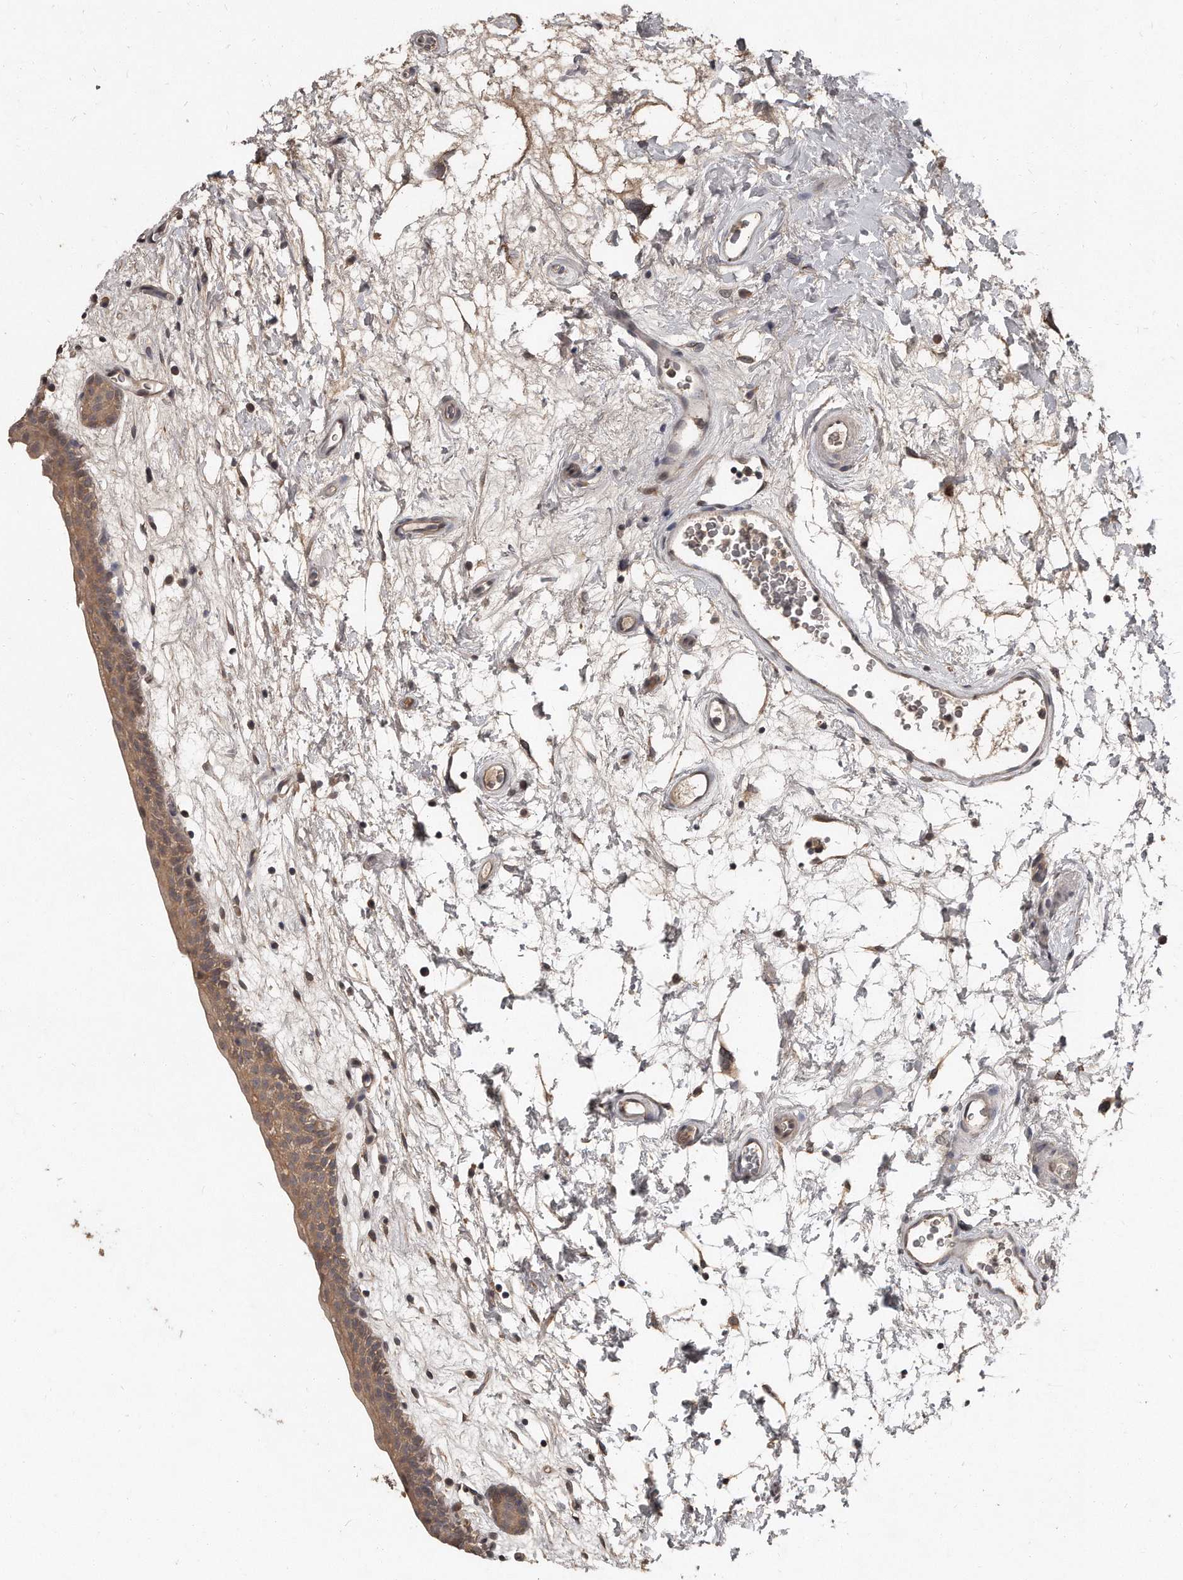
{"staining": {"intensity": "moderate", "quantity": ">75%", "location": "cytoplasmic/membranous"}, "tissue": "urinary bladder", "cell_type": "Urothelial cells", "image_type": "normal", "snomed": [{"axis": "morphology", "description": "Normal tissue, NOS"}, {"axis": "topography", "description": "Urinary bladder"}], "caption": "Brown immunohistochemical staining in benign human urinary bladder shows moderate cytoplasmic/membranous expression in about >75% of urothelial cells.", "gene": "GRB10", "patient": {"sex": "male", "age": 83}}